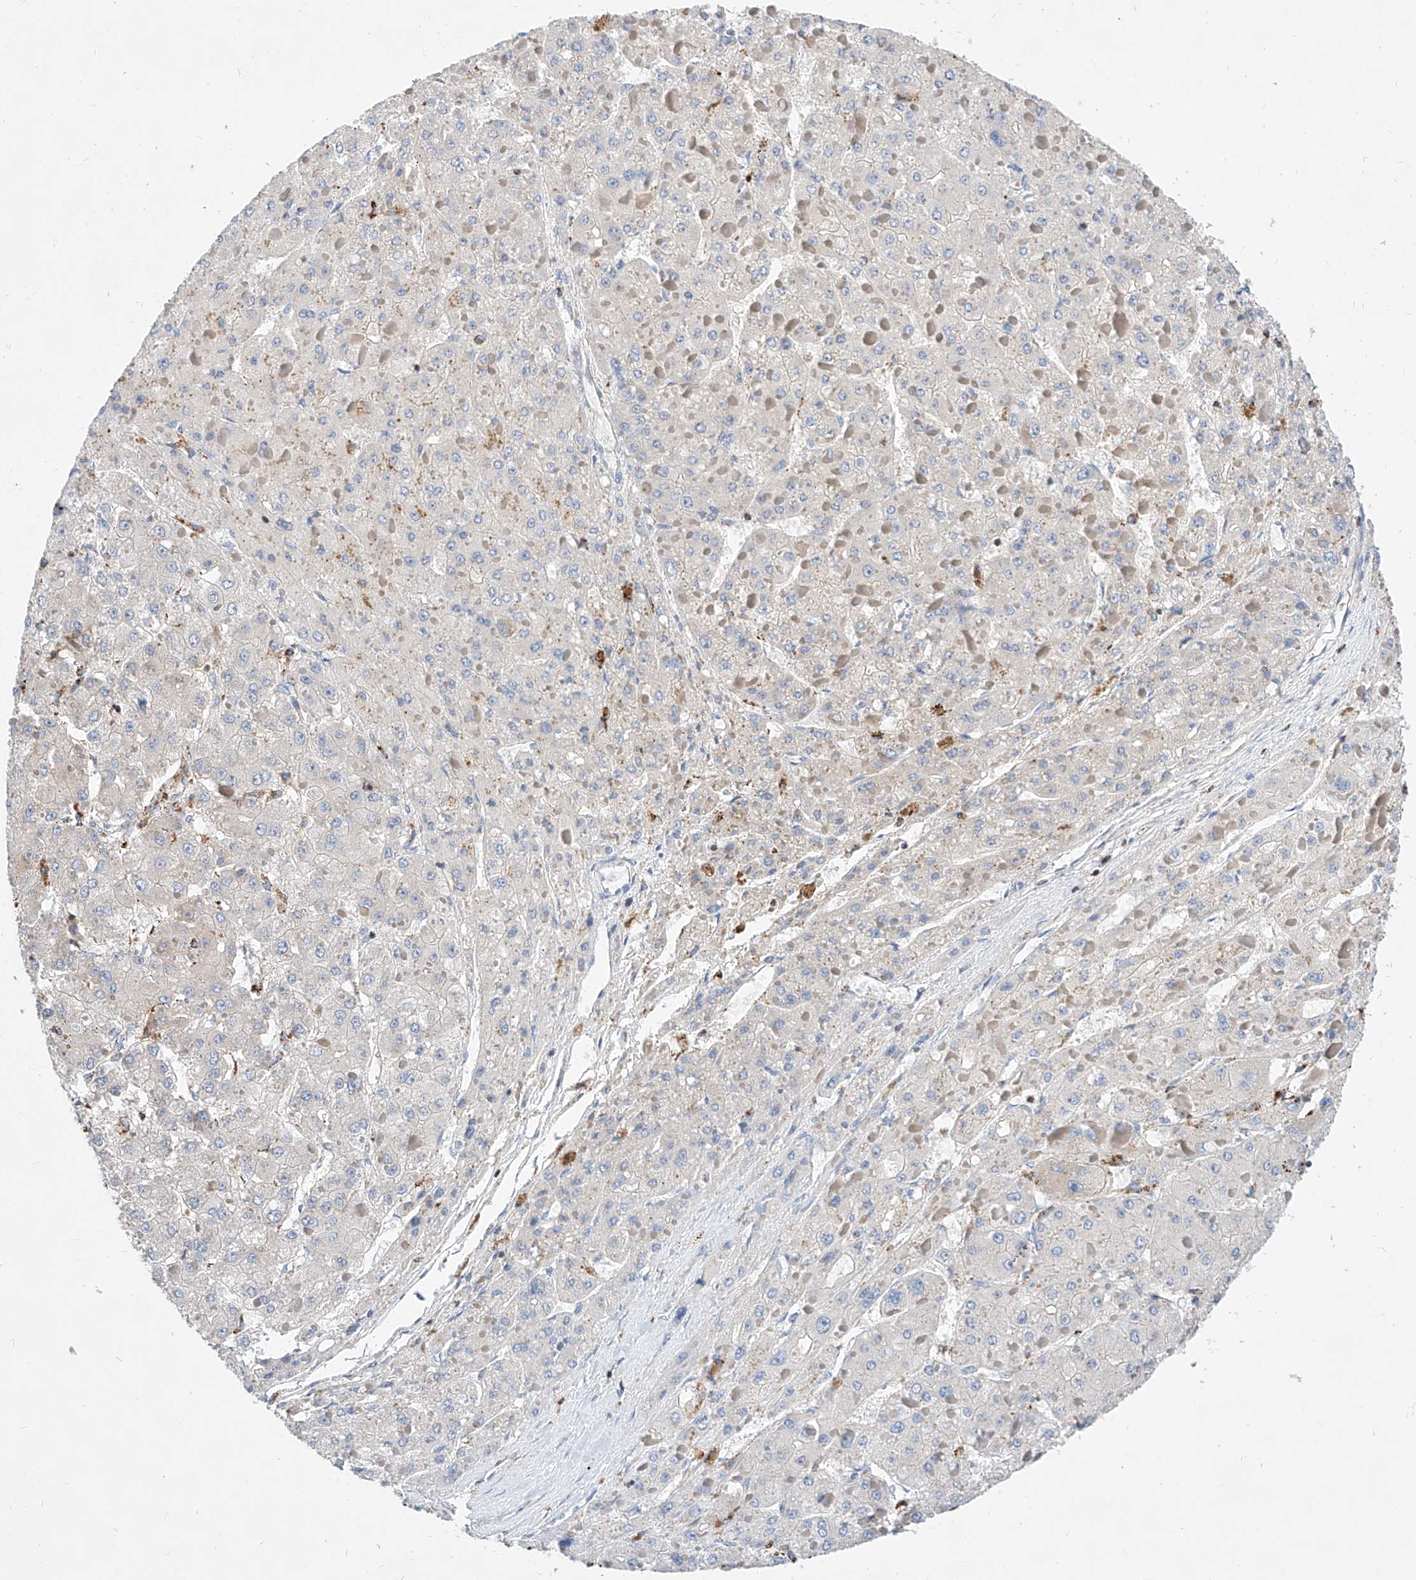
{"staining": {"intensity": "negative", "quantity": "none", "location": "none"}, "tissue": "liver cancer", "cell_type": "Tumor cells", "image_type": "cancer", "snomed": [{"axis": "morphology", "description": "Carcinoma, Hepatocellular, NOS"}, {"axis": "topography", "description": "Liver"}], "caption": "Immunohistochemical staining of liver cancer (hepatocellular carcinoma) displays no significant positivity in tumor cells.", "gene": "CPNE5", "patient": {"sex": "female", "age": 73}}